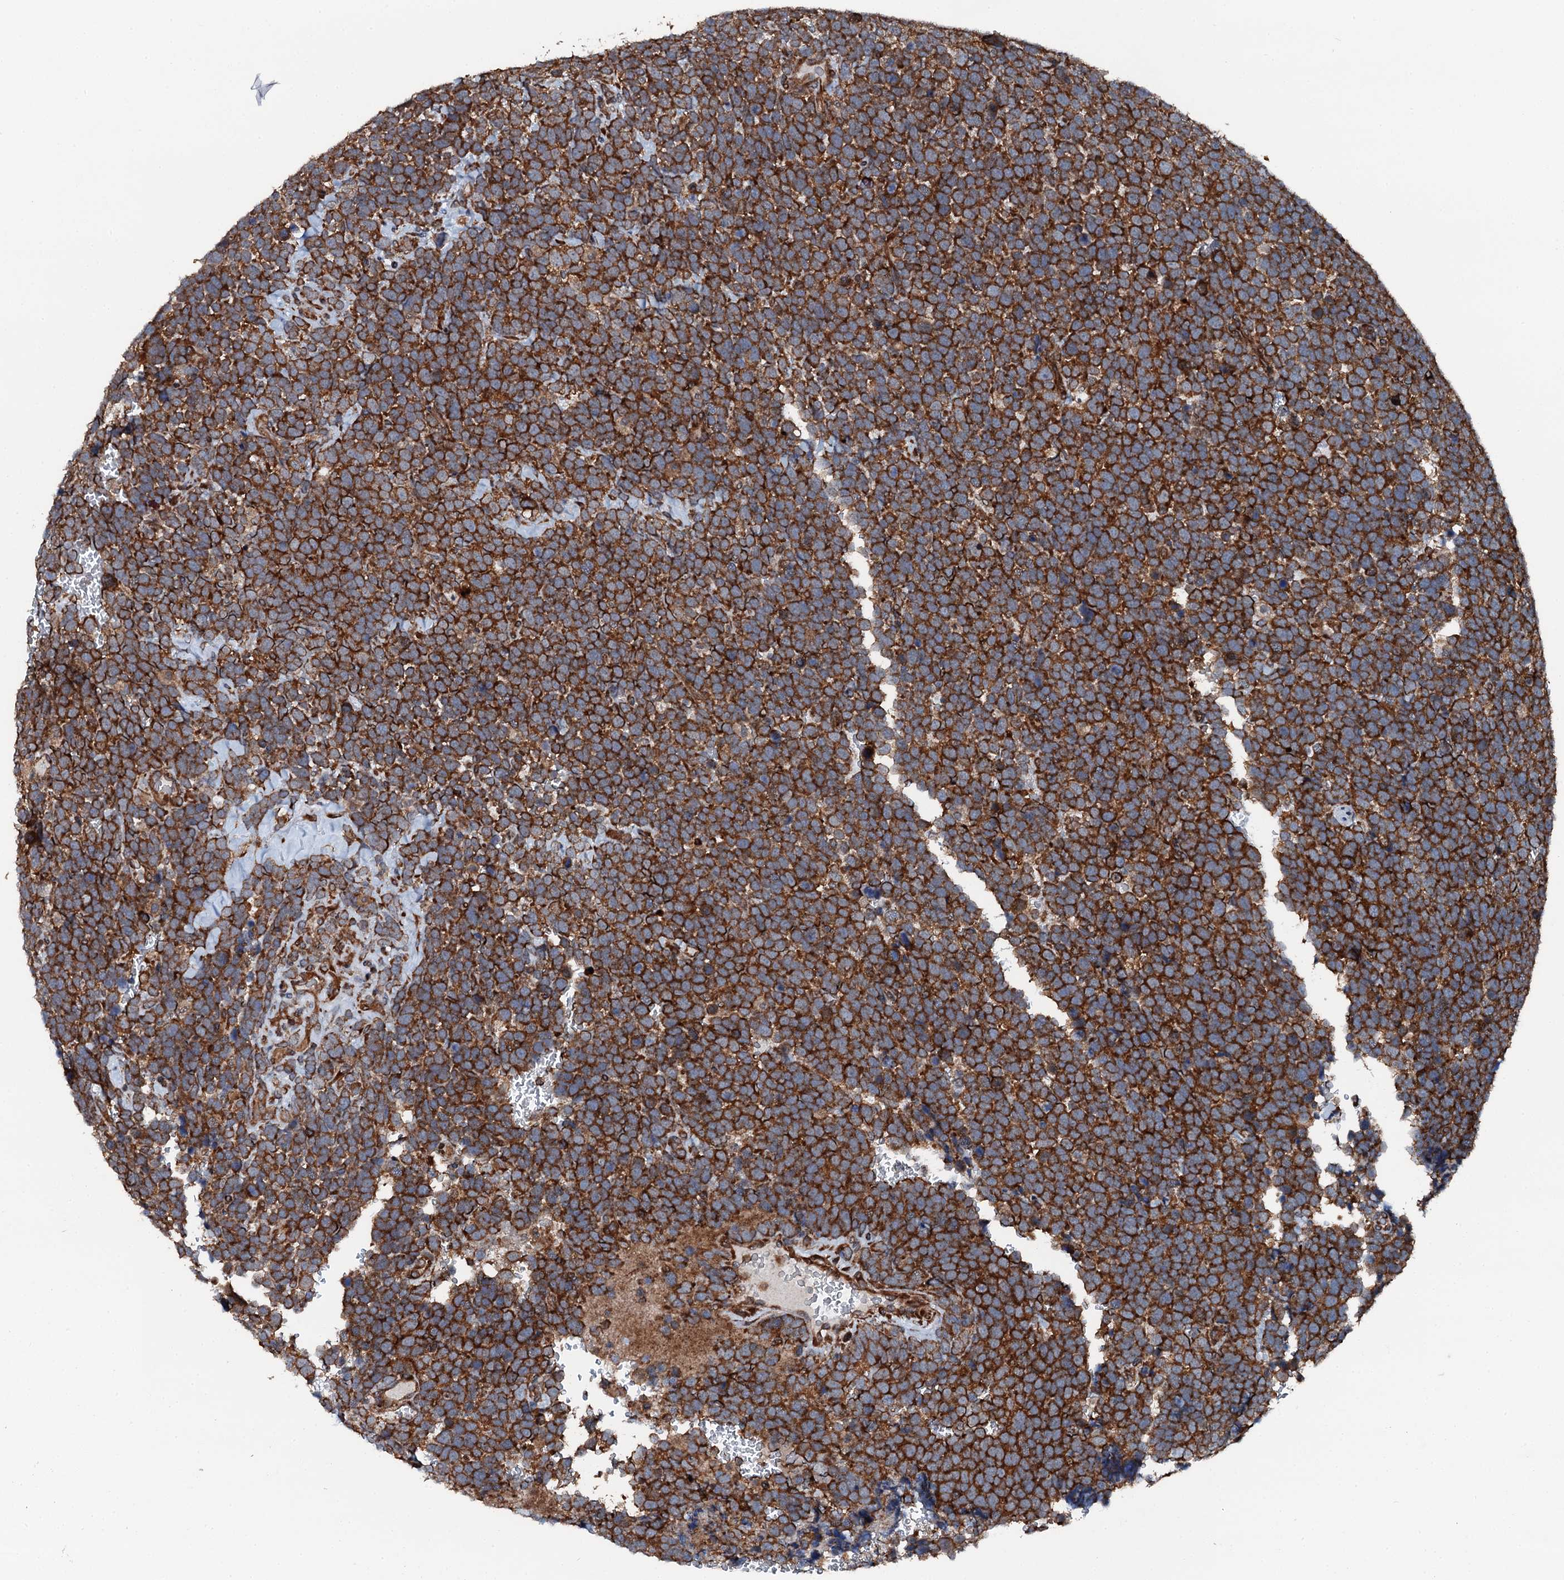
{"staining": {"intensity": "strong", "quantity": ">75%", "location": "cytoplasmic/membranous"}, "tissue": "urothelial cancer", "cell_type": "Tumor cells", "image_type": "cancer", "snomed": [{"axis": "morphology", "description": "Urothelial carcinoma, High grade"}, {"axis": "topography", "description": "Urinary bladder"}], "caption": "IHC (DAB (3,3'-diaminobenzidine)) staining of human urothelial cancer reveals strong cytoplasmic/membranous protein positivity in about >75% of tumor cells.", "gene": "EDC4", "patient": {"sex": "female", "age": 82}}